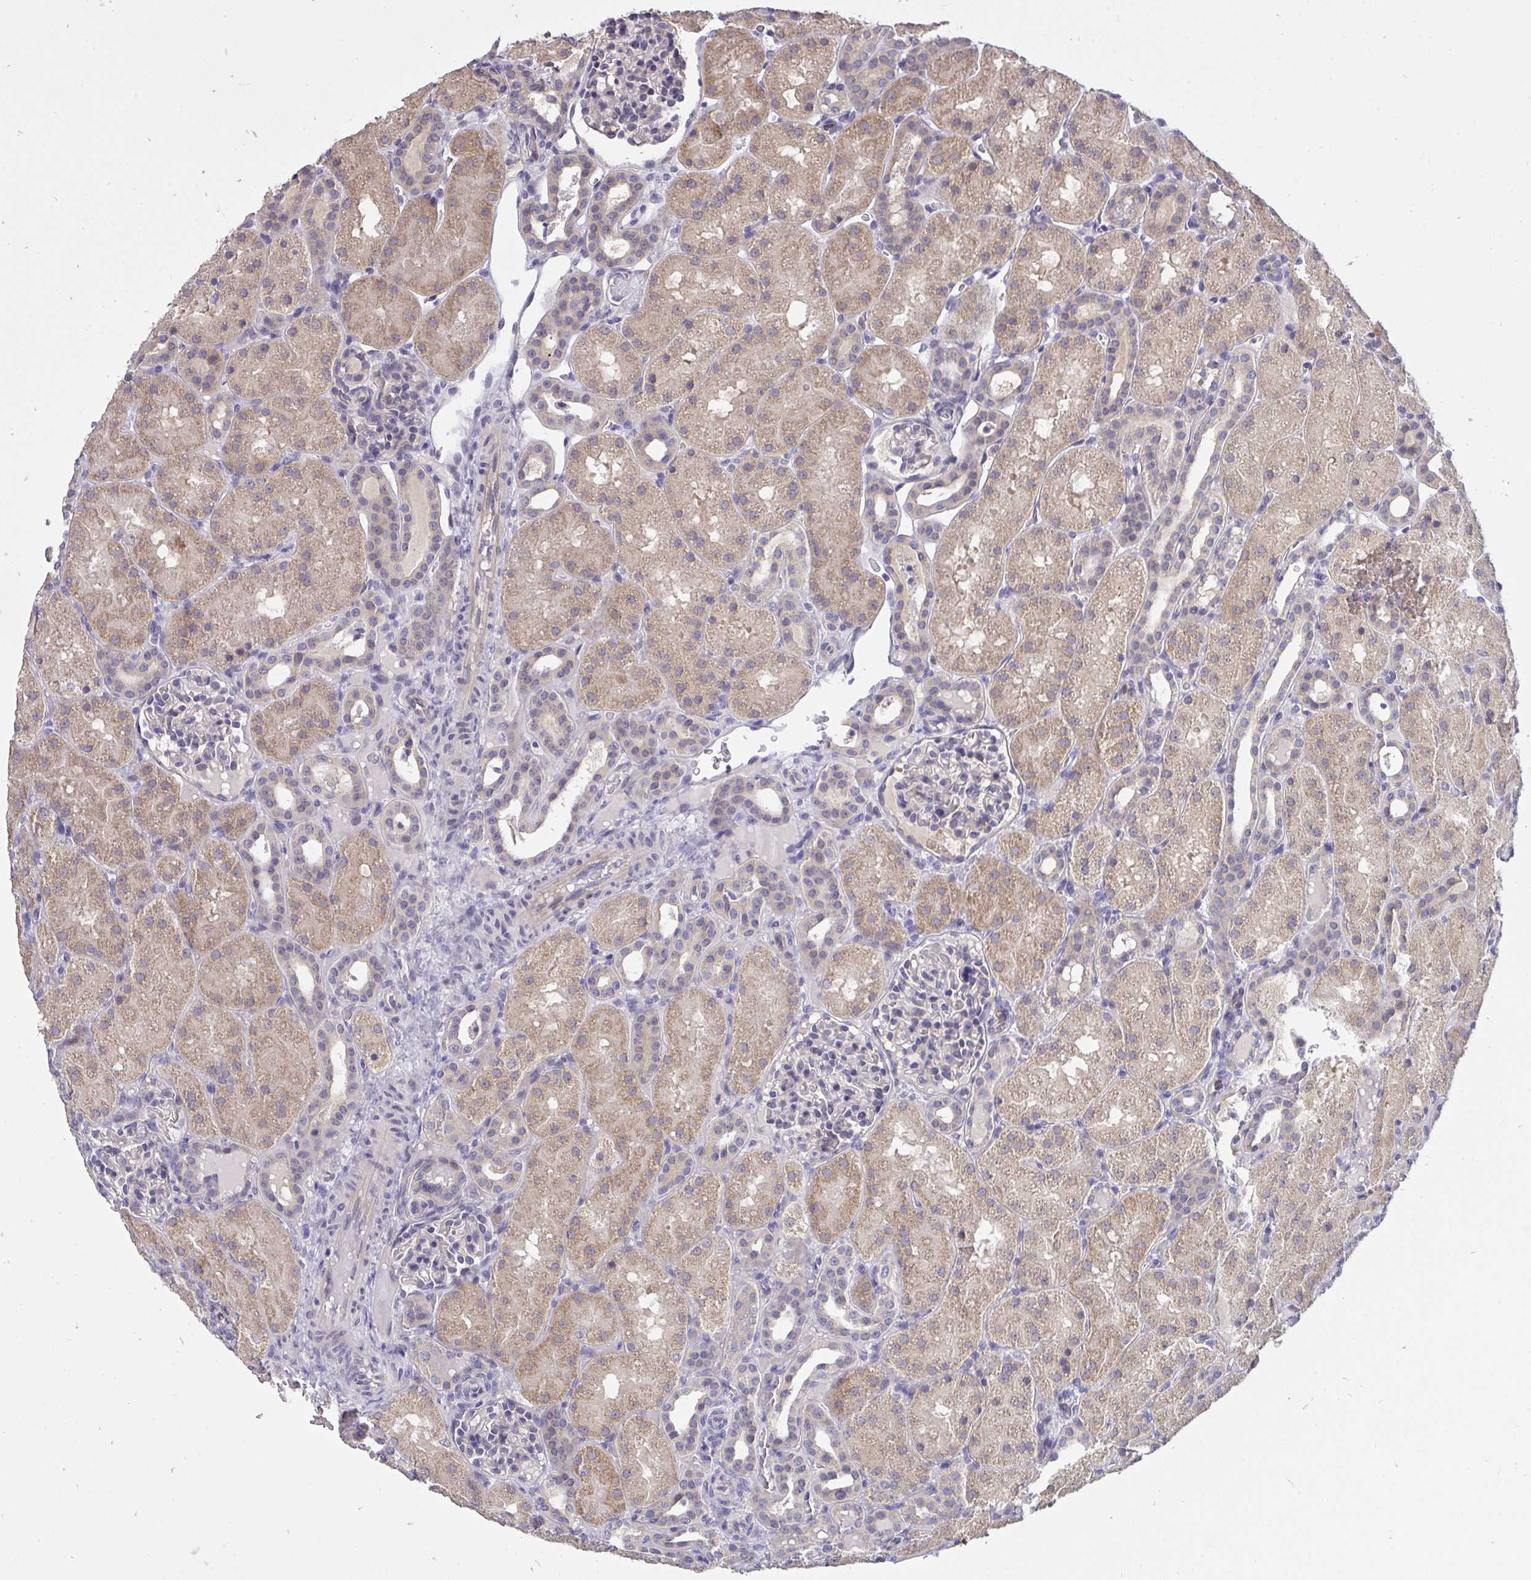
{"staining": {"intensity": "moderate", "quantity": "<25%", "location": "cytoplasmic/membranous"}, "tissue": "kidney", "cell_type": "Cells in glomeruli", "image_type": "normal", "snomed": [{"axis": "morphology", "description": "Normal tissue, NOS"}, {"axis": "topography", "description": "Kidney"}], "caption": "Immunohistochemical staining of benign kidney shows moderate cytoplasmic/membranous protein positivity in about <25% of cells in glomeruli. The staining is performed using DAB (3,3'-diaminobenzidine) brown chromogen to label protein expression. The nuclei are counter-stained blue using hematoxylin.", "gene": "C19orf54", "patient": {"sex": "male", "age": 2}}